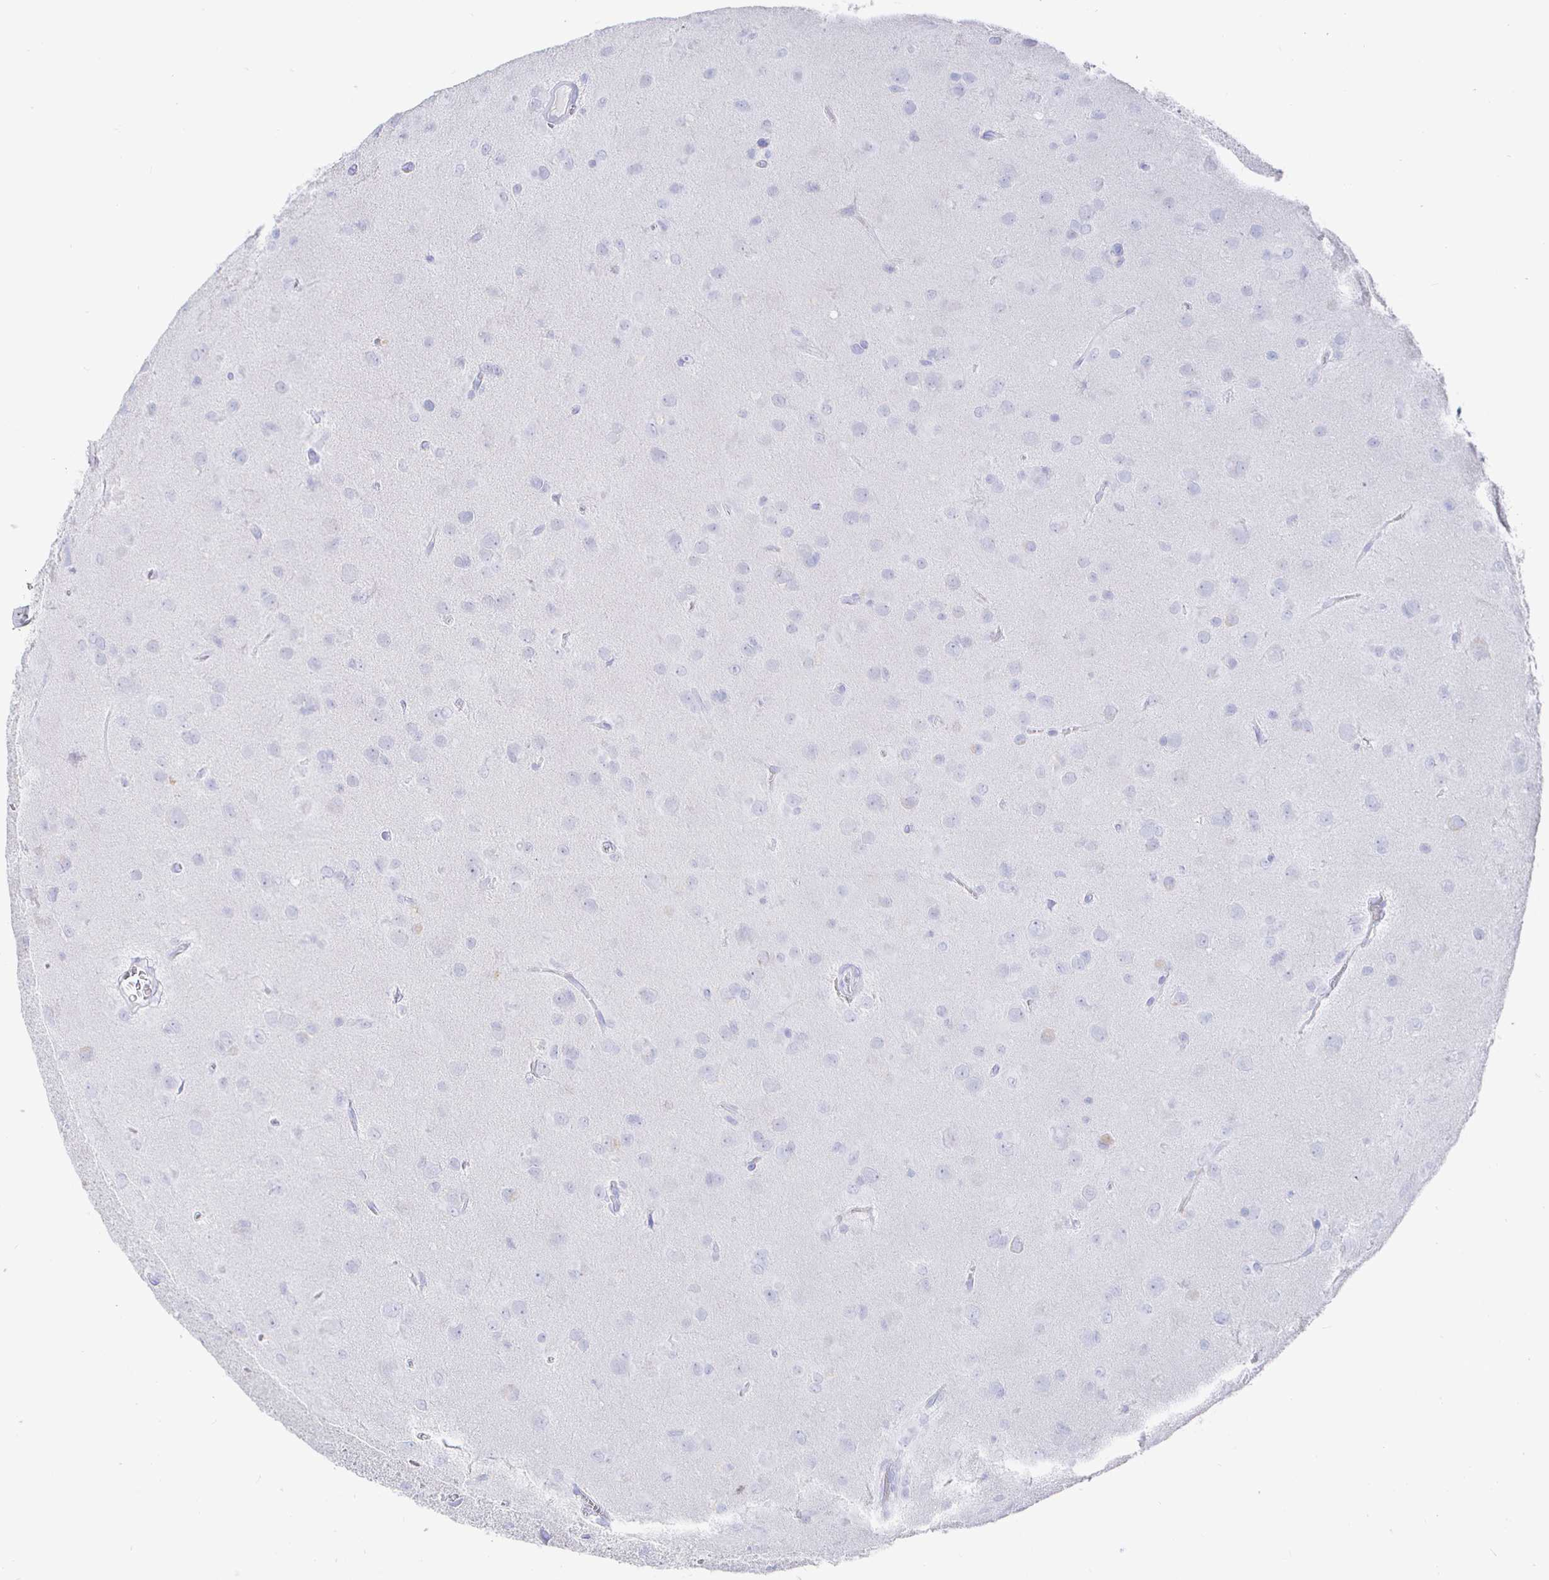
{"staining": {"intensity": "negative", "quantity": "none", "location": "none"}, "tissue": "glioma", "cell_type": "Tumor cells", "image_type": "cancer", "snomed": [{"axis": "morphology", "description": "Glioma, malignant, Low grade"}, {"axis": "topography", "description": "Brain"}], "caption": "The image reveals no staining of tumor cells in glioma.", "gene": "CLCA1", "patient": {"sex": "male", "age": 58}}